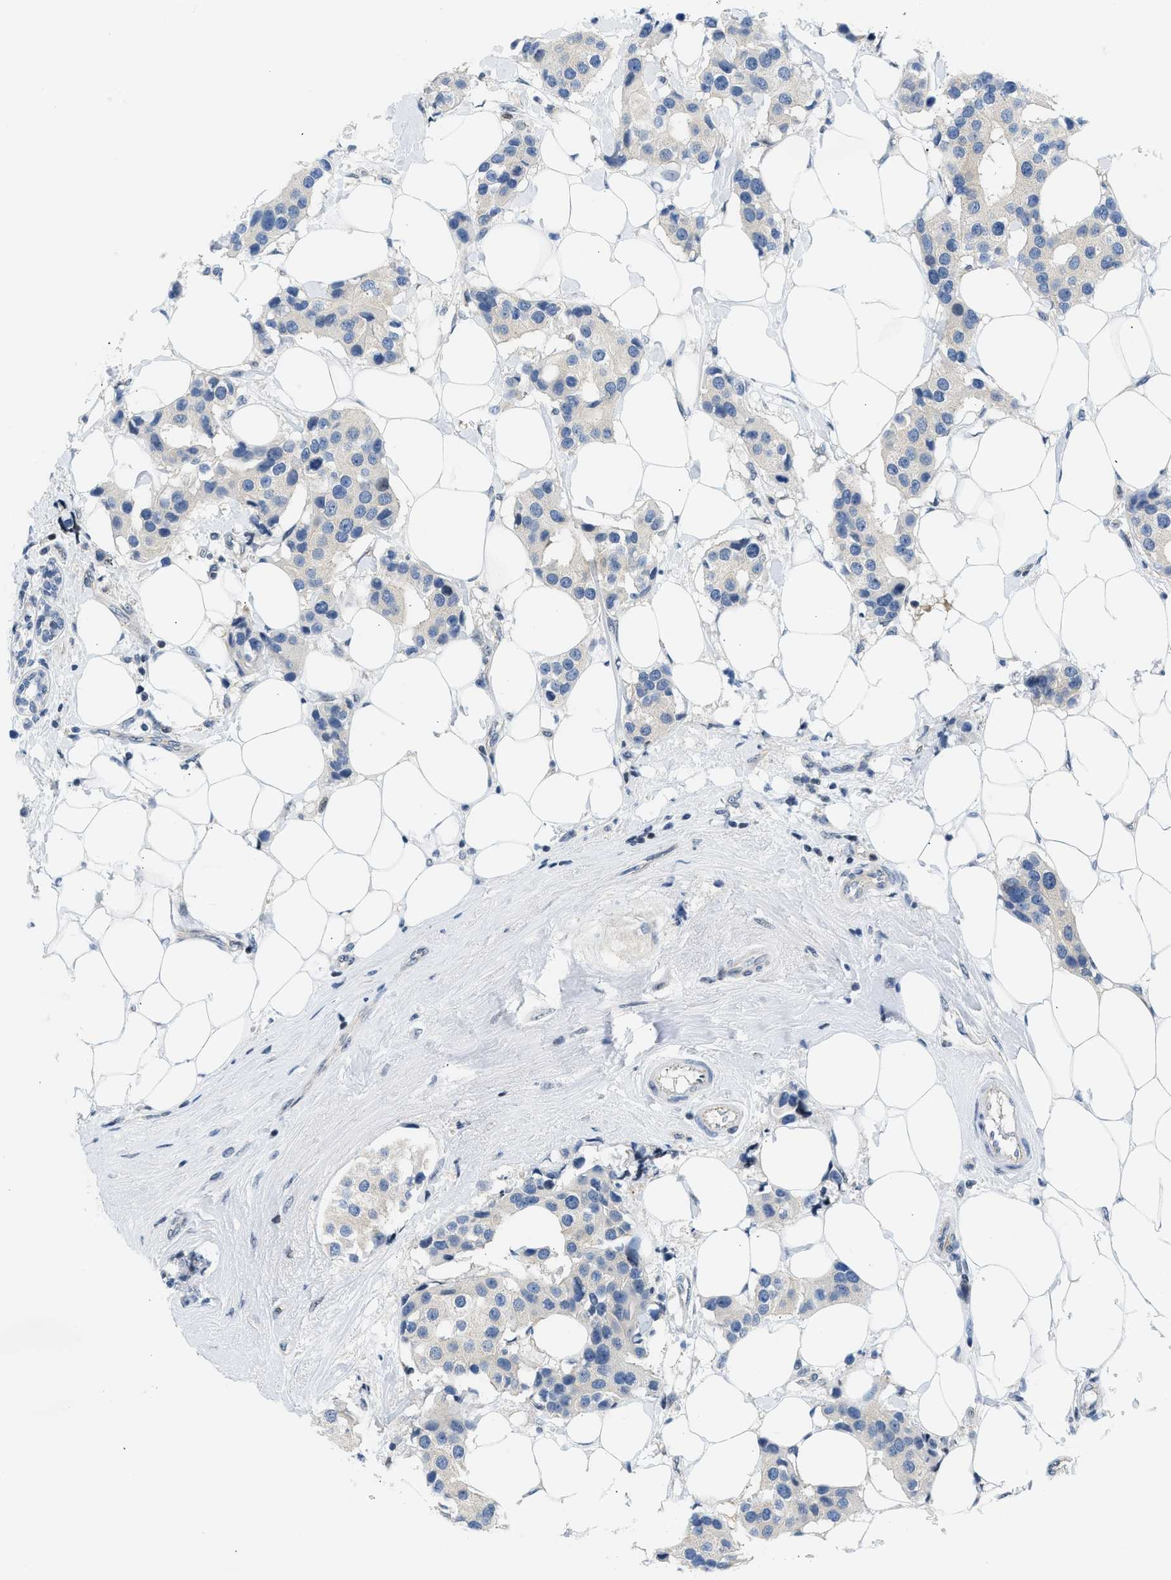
{"staining": {"intensity": "negative", "quantity": "none", "location": "none"}, "tissue": "breast cancer", "cell_type": "Tumor cells", "image_type": "cancer", "snomed": [{"axis": "morphology", "description": "Normal tissue, NOS"}, {"axis": "morphology", "description": "Duct carcinoma"}, {"axis": "topography", "description": "Breast"}], "caption": "Immunohistochemistry (IHC) of breast invasive ductal carcinoma exhibits no positivity in tumor cells.", "gene": "OLIG3", "patient": {"sex": "female", "age": 39}}